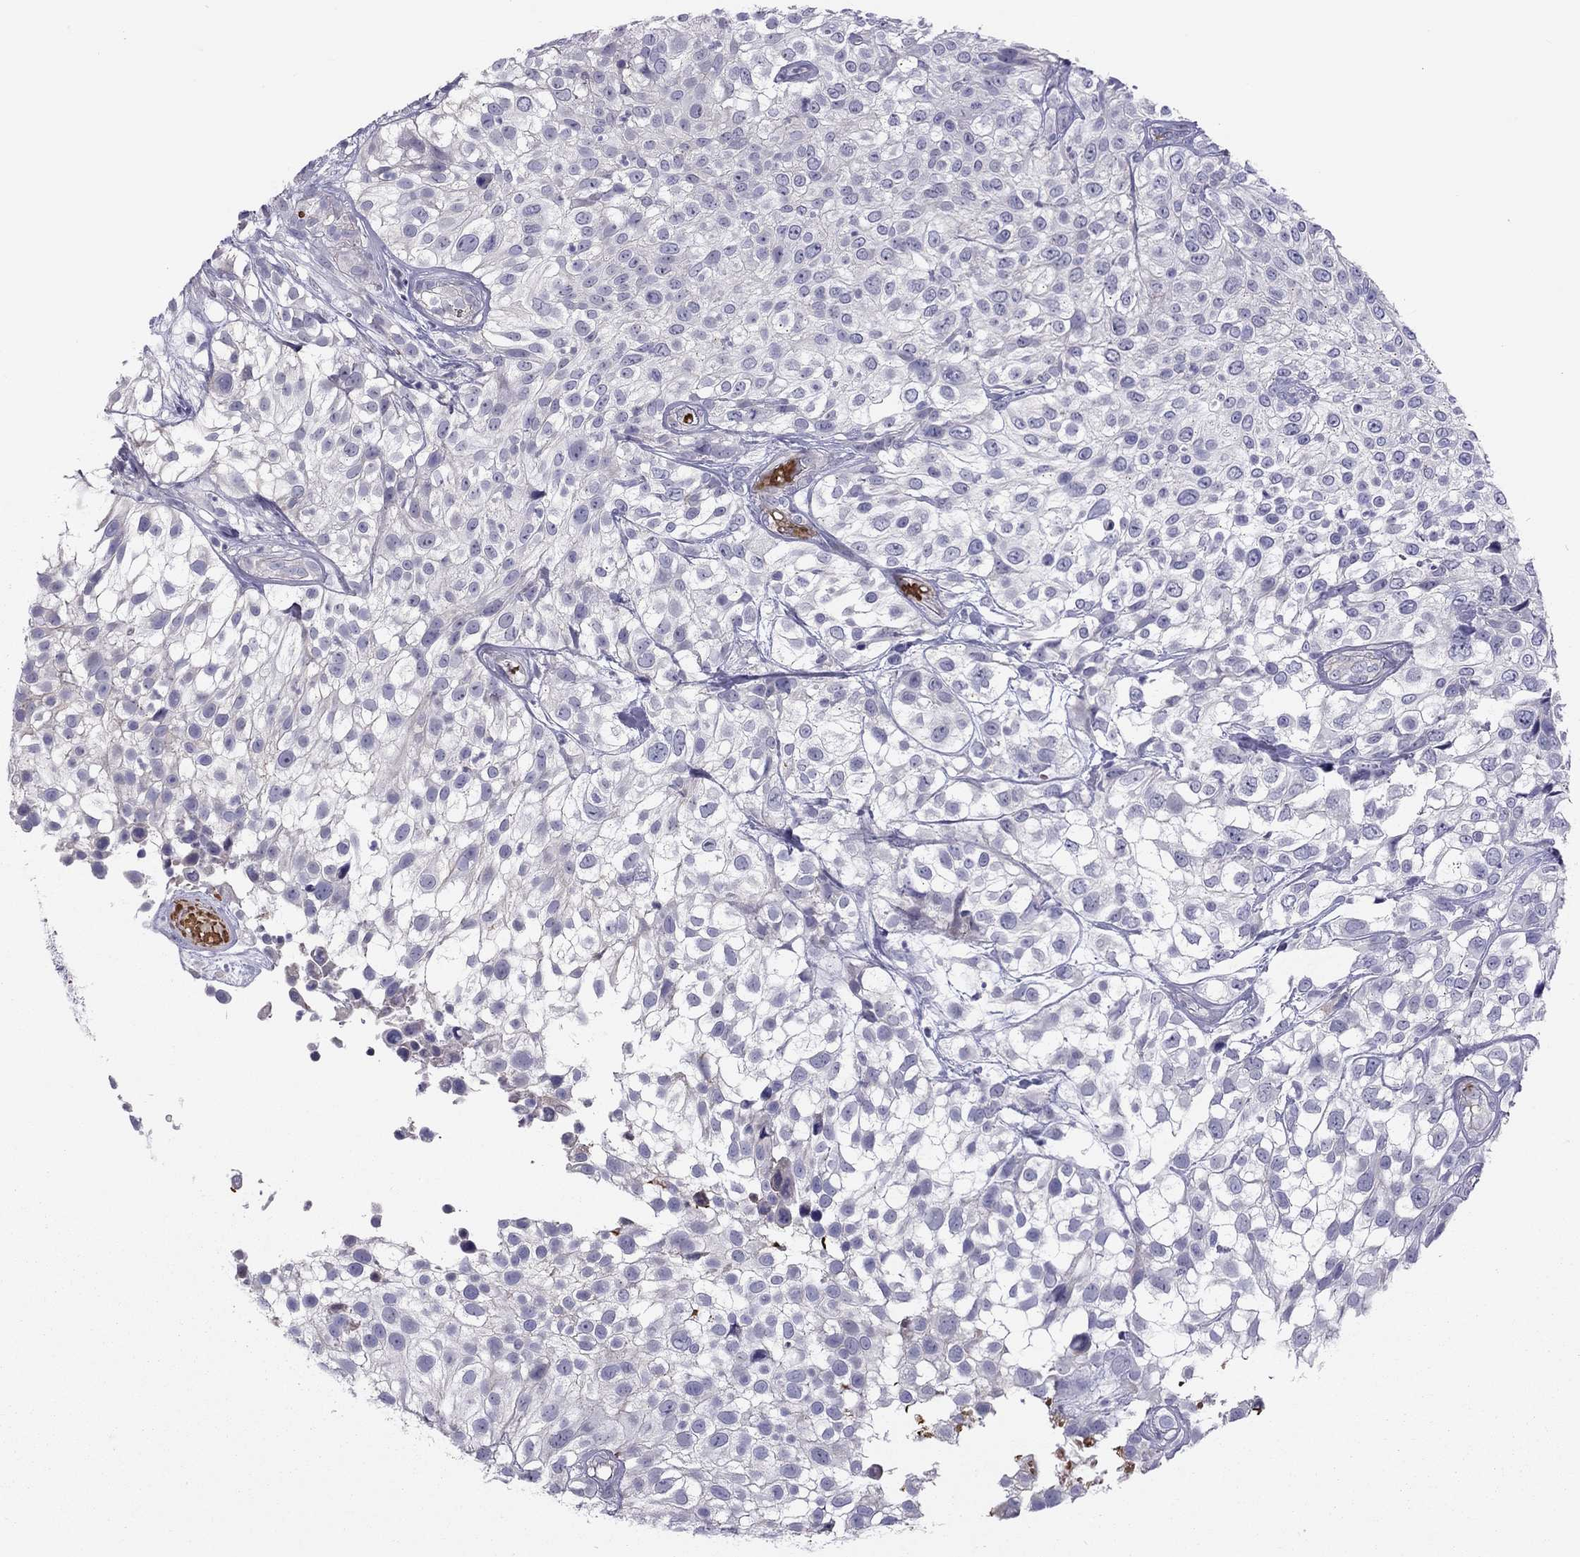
{"staining": {"intensity": "moderate", "quantity": "25%-75%", "location": "cytoplasmic/membranous"}, "tissue": "urothelial cancer", "cell_type": "Tumor cells", "image_type": "cancer", "snomed": [{"axis": "morphology", "description": "Urothelial carcinoma, High grade"}, {"axis": "topography", "description": "Urinary bladder"}], "caption": "A micrograph of human urothelial cancer stained for a protein displays moderate cytoplasmic/membranous brown staining in tumor cells.", "gene": "FRMD1", "patient": {"sex": "male", "age": 56}}